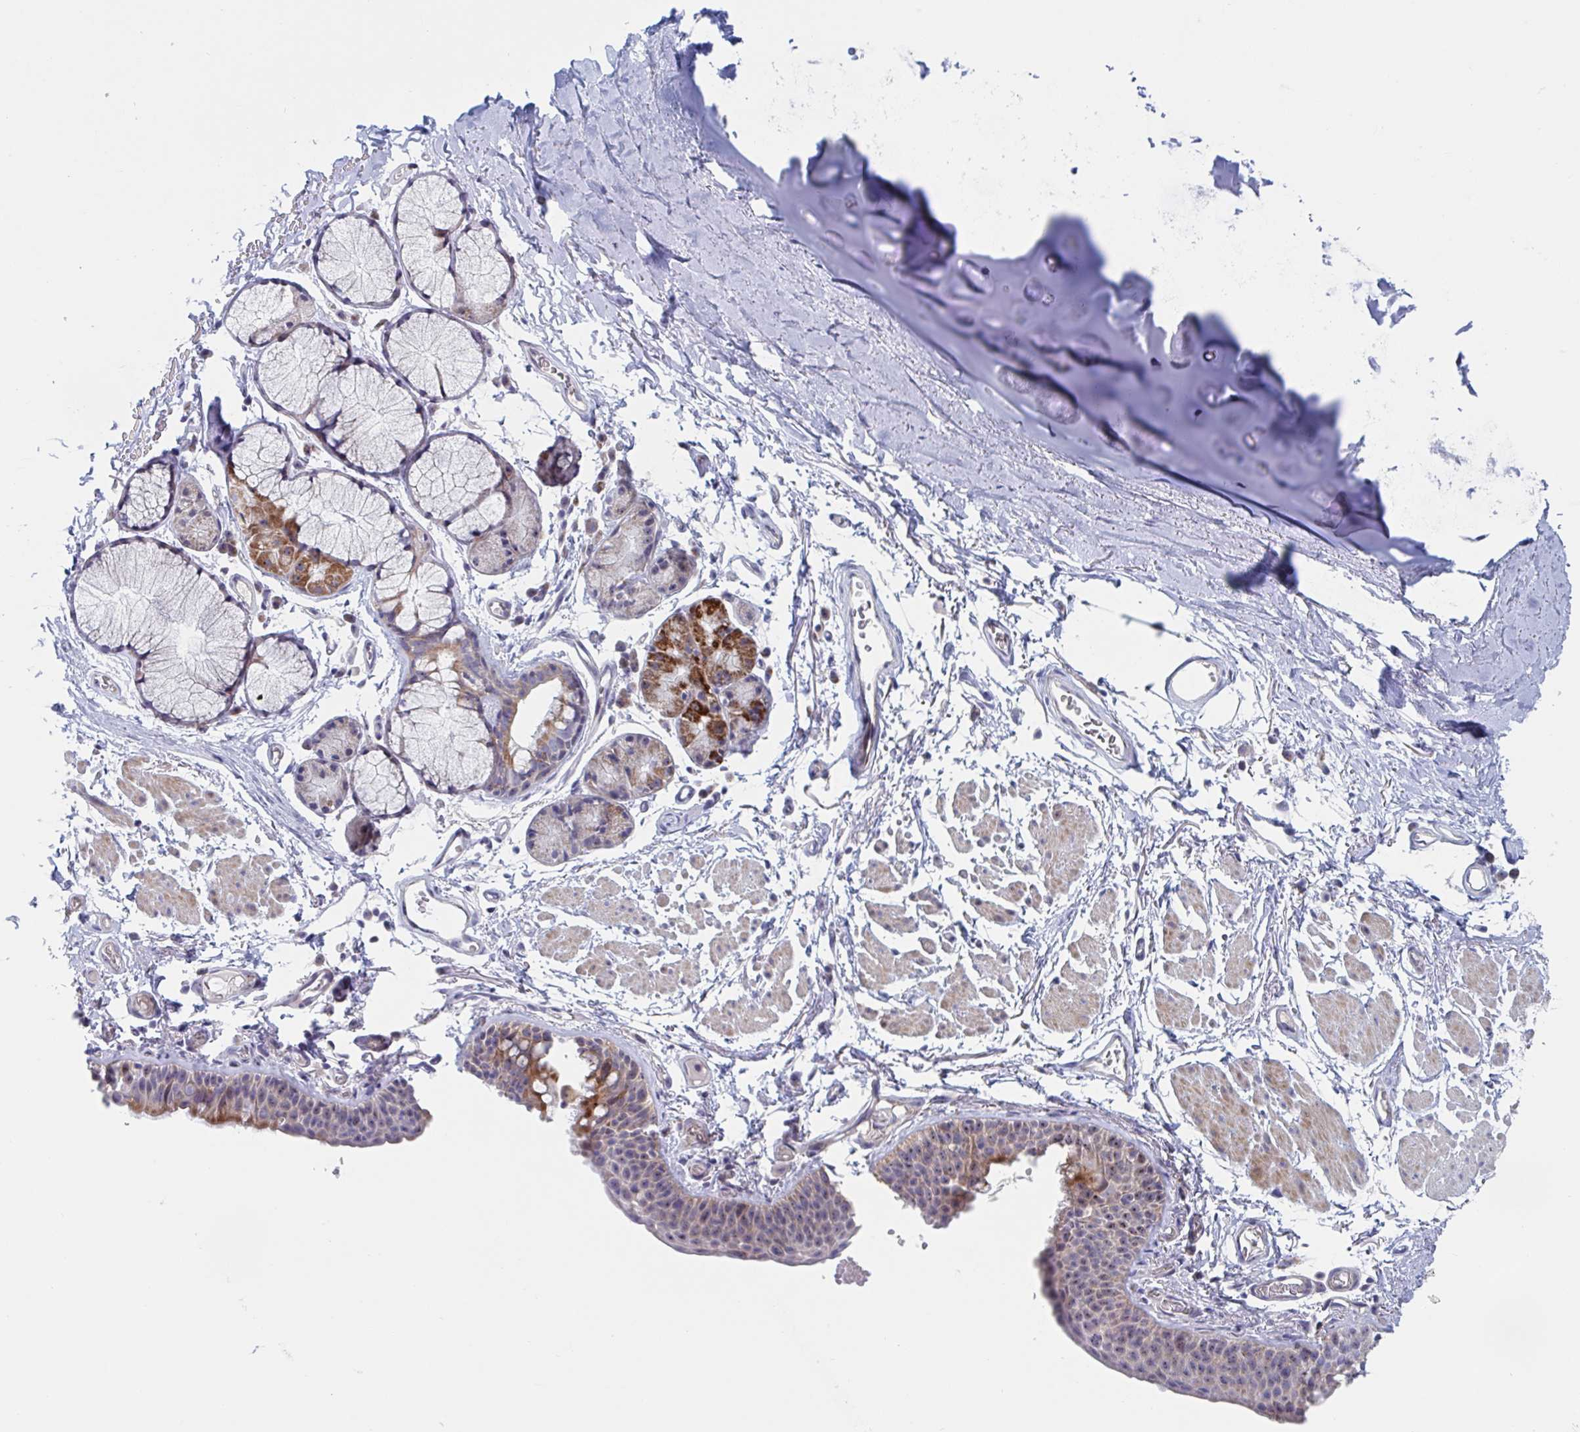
{"staining": {"intensity": "strong", "quantity": "25%-75%", "location": "cytoplasmic/membranous,nuclear"}, "tissue": "bronchus", "cell_type": "Respiratory epithelial cells", "image_type": "normal", "snomed": [{"axis": "morphology", "description": "Normal tissue, NOS"}, {"axis": "topography", "description": "Cartilage tissue"}, {"axis": "topography", "description": "Bronchus"}], "caption": "Respiratory epithelial cells show strong cytoplasmic/membranous,nuclear expression in about 25%-75% of cells in normal bronchus. The protein of interest is stained brown, and the nuclei are stained in blue (DAB (3,3'-diaminobenzidine) IHC with brightfield microscopy, high magnification).", "gene": "MRPL53", "patient": {"sex": "female", "age": 79}}